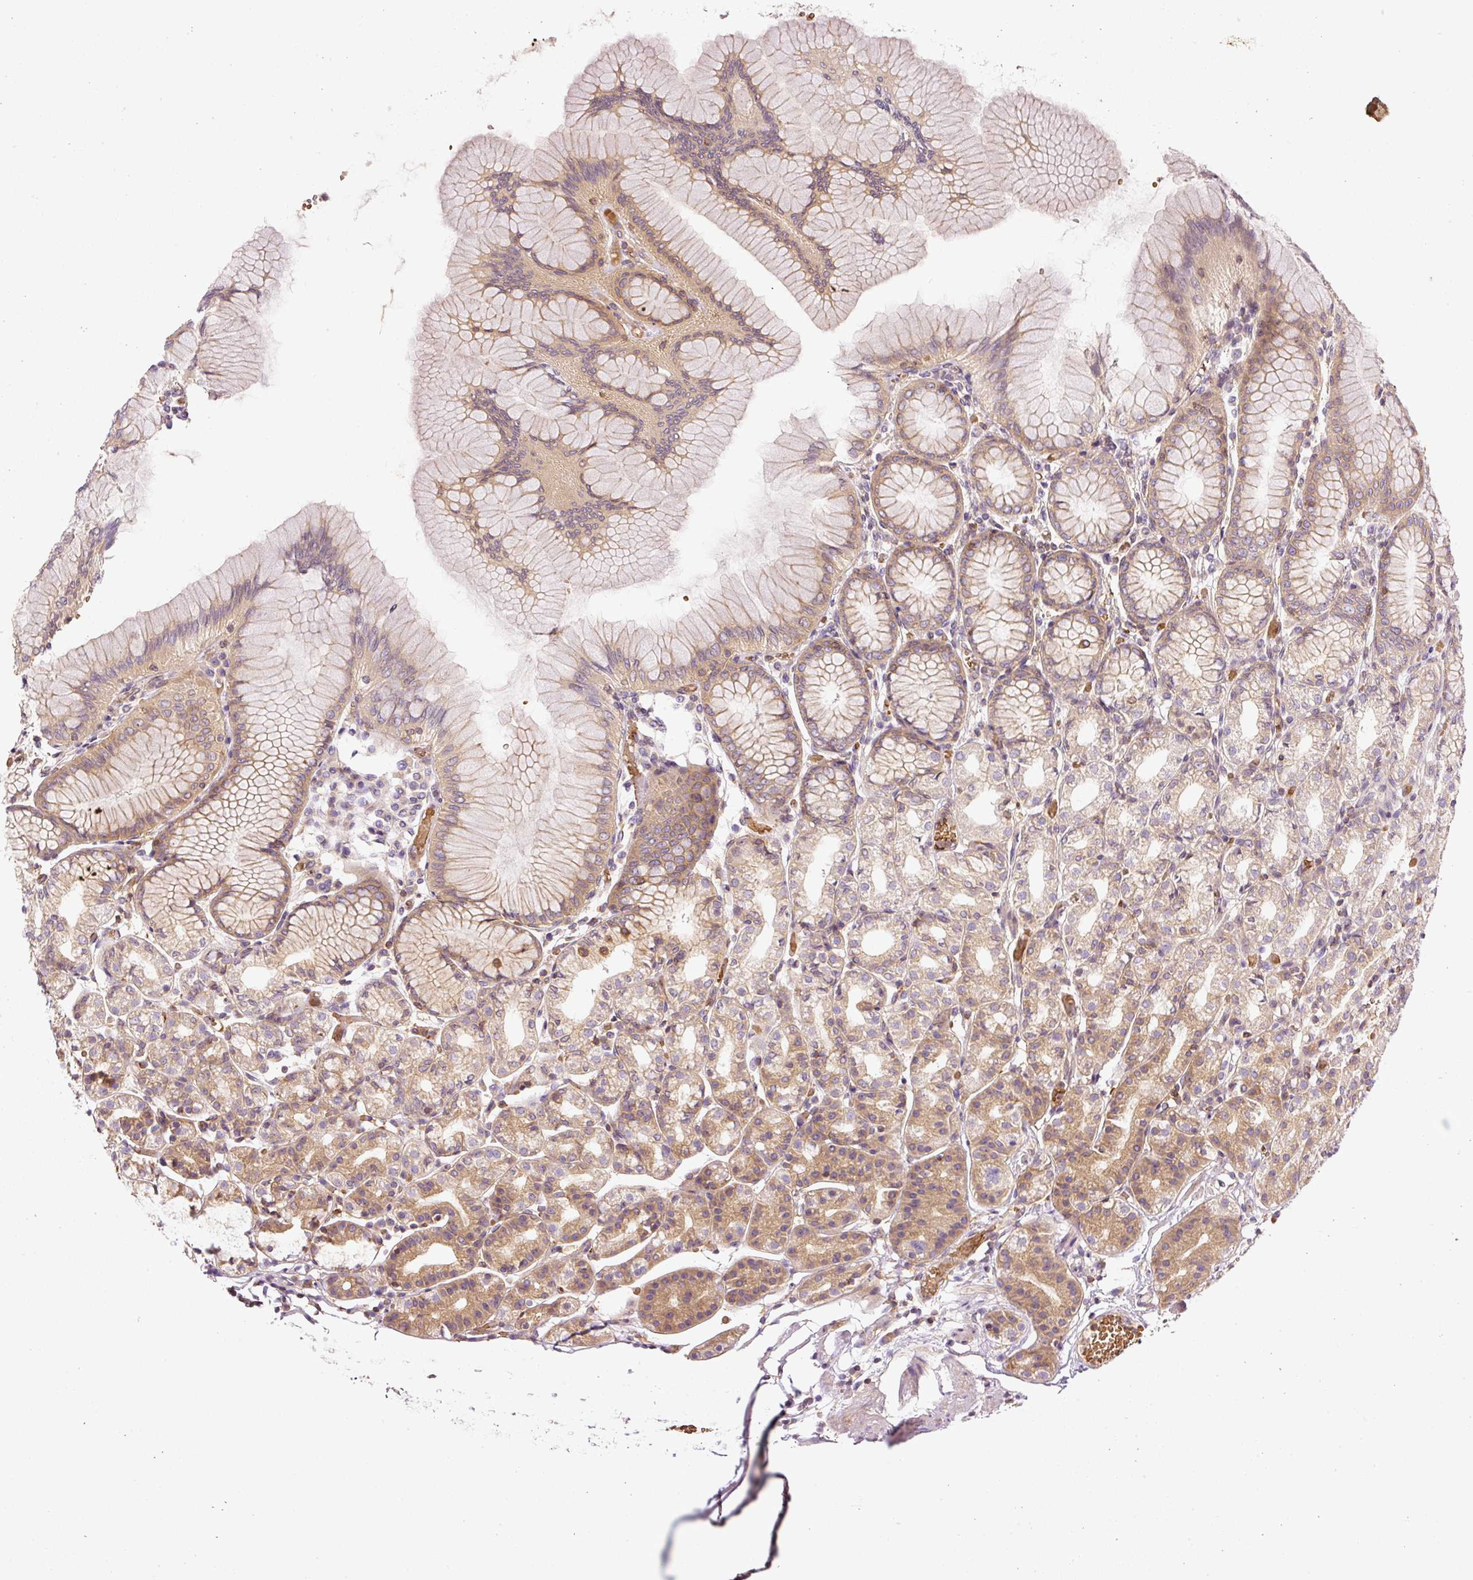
{"staining": {"intensity": "moderate", "quantity": "25%-75%", "location": "cytoplasmic/membranous"}, "tissue": "stomach", "cell_type": "Glandular cells", "image_type": "normal", "snomed": [{"axis": "morphology", "description": "Normal tissue, NOS"}, {"axis": "topography", "description": "Stomach"}], "caption": "Approximately 25%-75% of glandular cells in normal stomach demonstrate moderate cytoplasmic/membranous protein expression as visualized by brown immunohistochemical staining.", "gene": "TBC1D2B", "patient": {"sex": "female", "age": 57}}